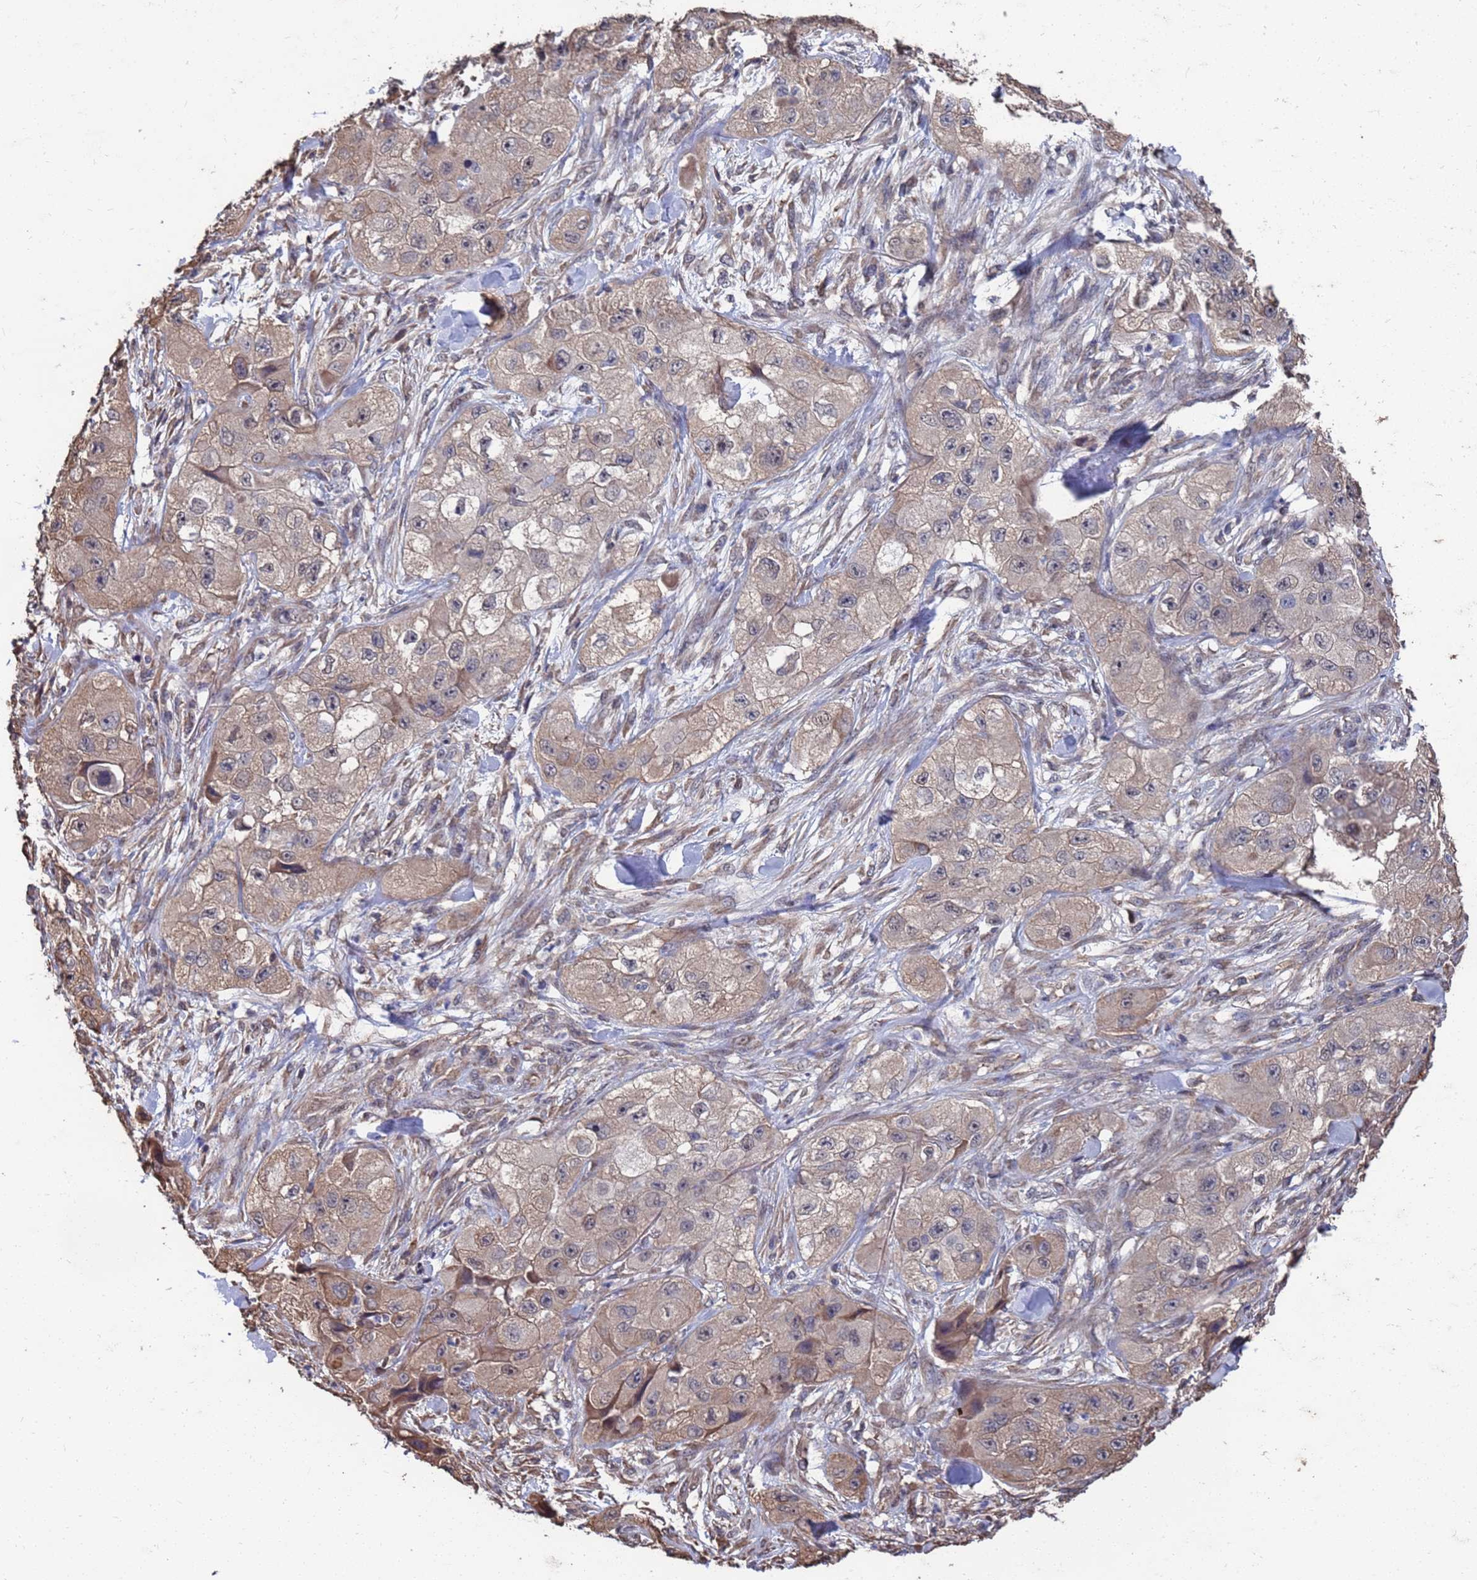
{"staining": {"intensity": "weak", "quantity": ">75%", "location": "cytoplasmic/membranous"}, "tissue": "skin cancer", "cell_type": "Tumor cells", "image_type": "cancer", "snomed": [{"axis": "morphology", "description": "Squamous cell carcinoma, NOS"}, {"axis": "topography", "description": "Skin"}, {"axis": "topography", "description": "Subcutis"}], "caption": "High-magnification brightfield microscopy of skin cancer (squamous cell carcinoma) stained with DAB (brown) and counterstained with hematoxylin (blue). tumor cells exhibit weak cytoplasmic/membranous positivity is identified in about>75% of cells.", "gene": "CFAP119", "patient": {"sex": "male", "age": 73}}